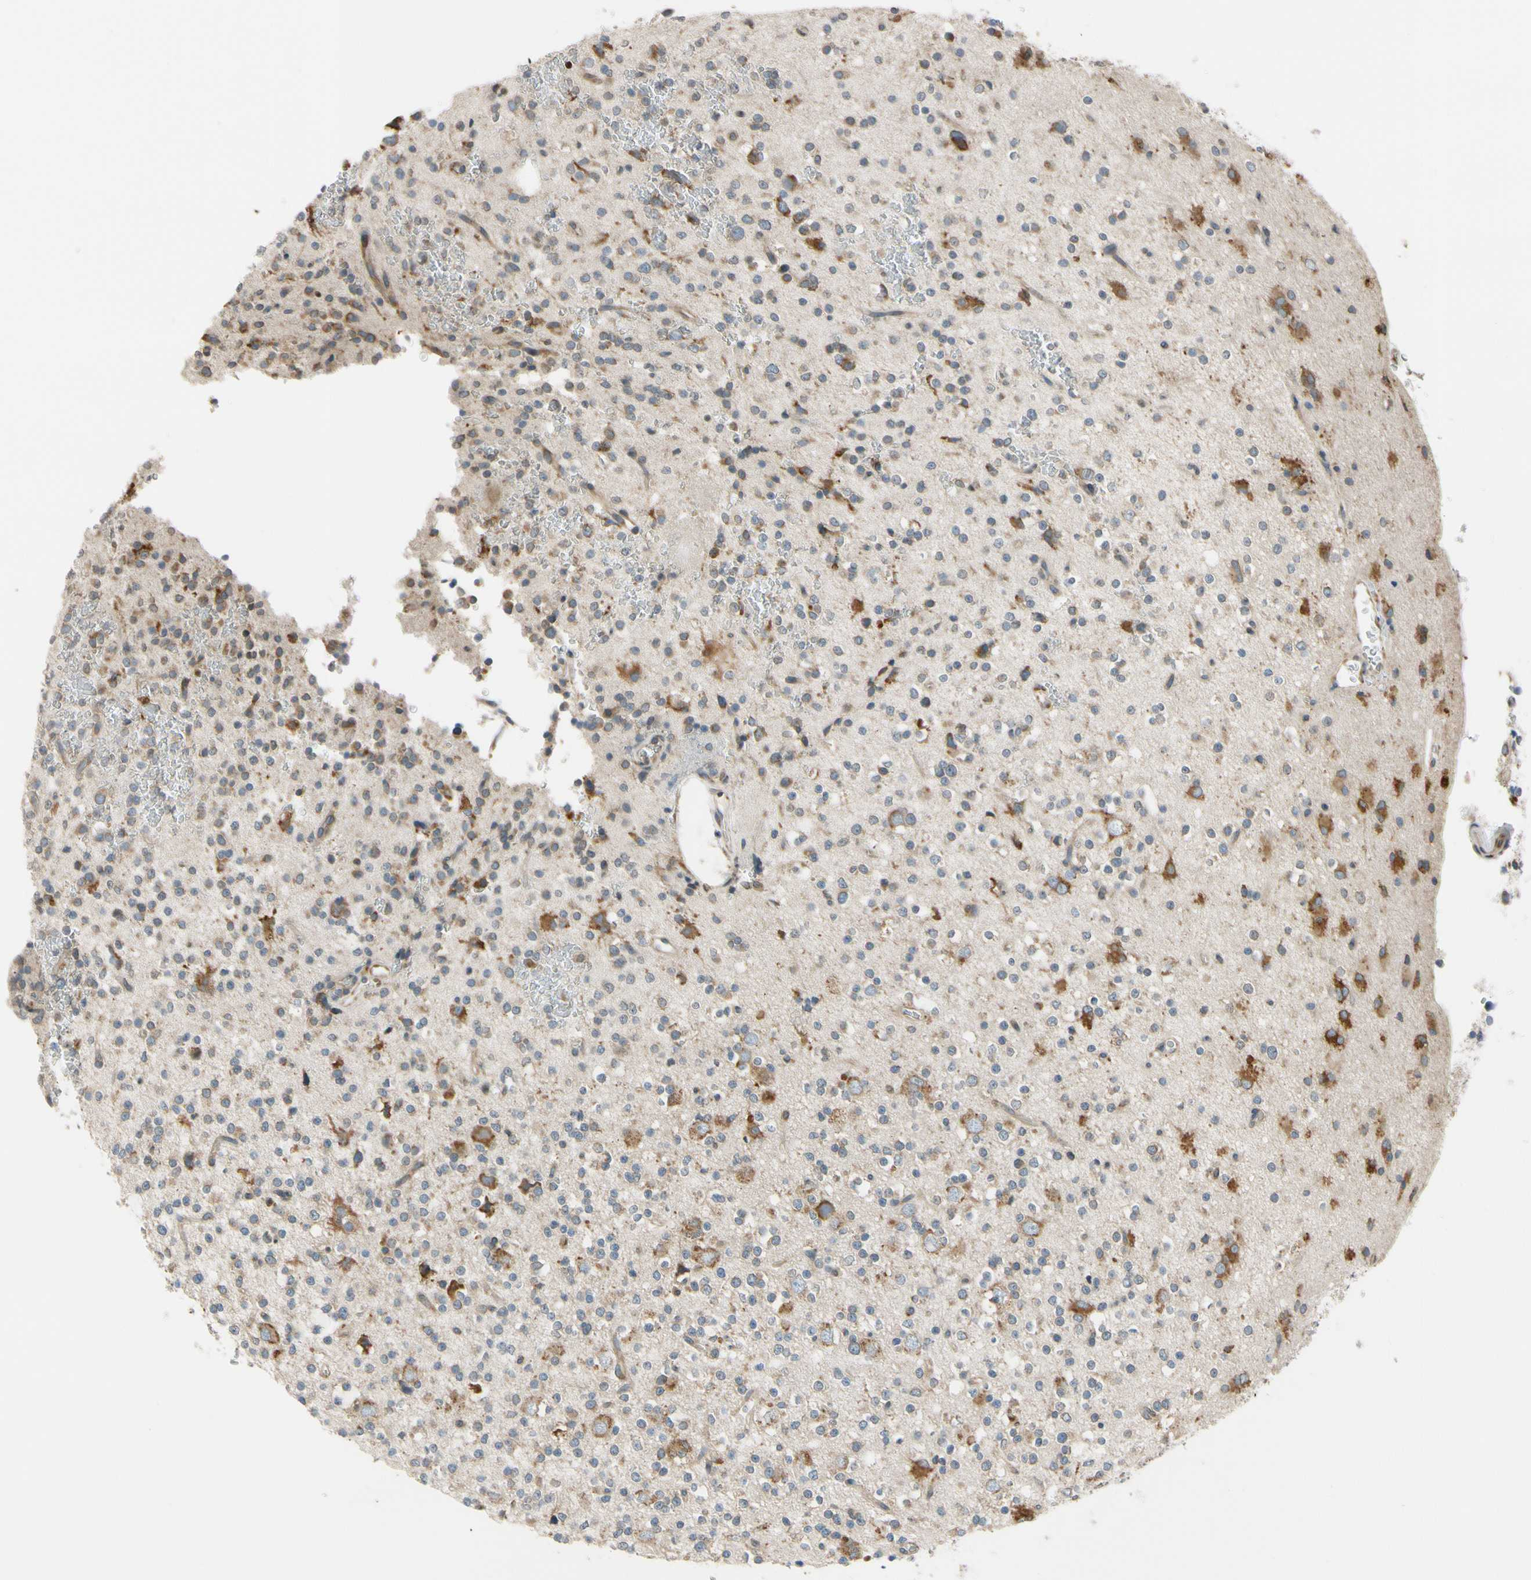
{"staining": {"intensity": "weak", "quantity": "<25%", "location": "cytoplasmic/membranous"}, "tissue": "glioma", "cell_type": "Tumor cells", "image_type": "cancer", "snomed": [{"axis": "morphology", "description": "Glioma, malignant, High grade"}, {"axis": "topography", "description": "Brain"}], "caption": "Immunohistochemistry of high-grade glioma (malignant) shows no expression in tumor cells.", "gene": "RPN2", "patient": {"sex": "male", "age": 47}}